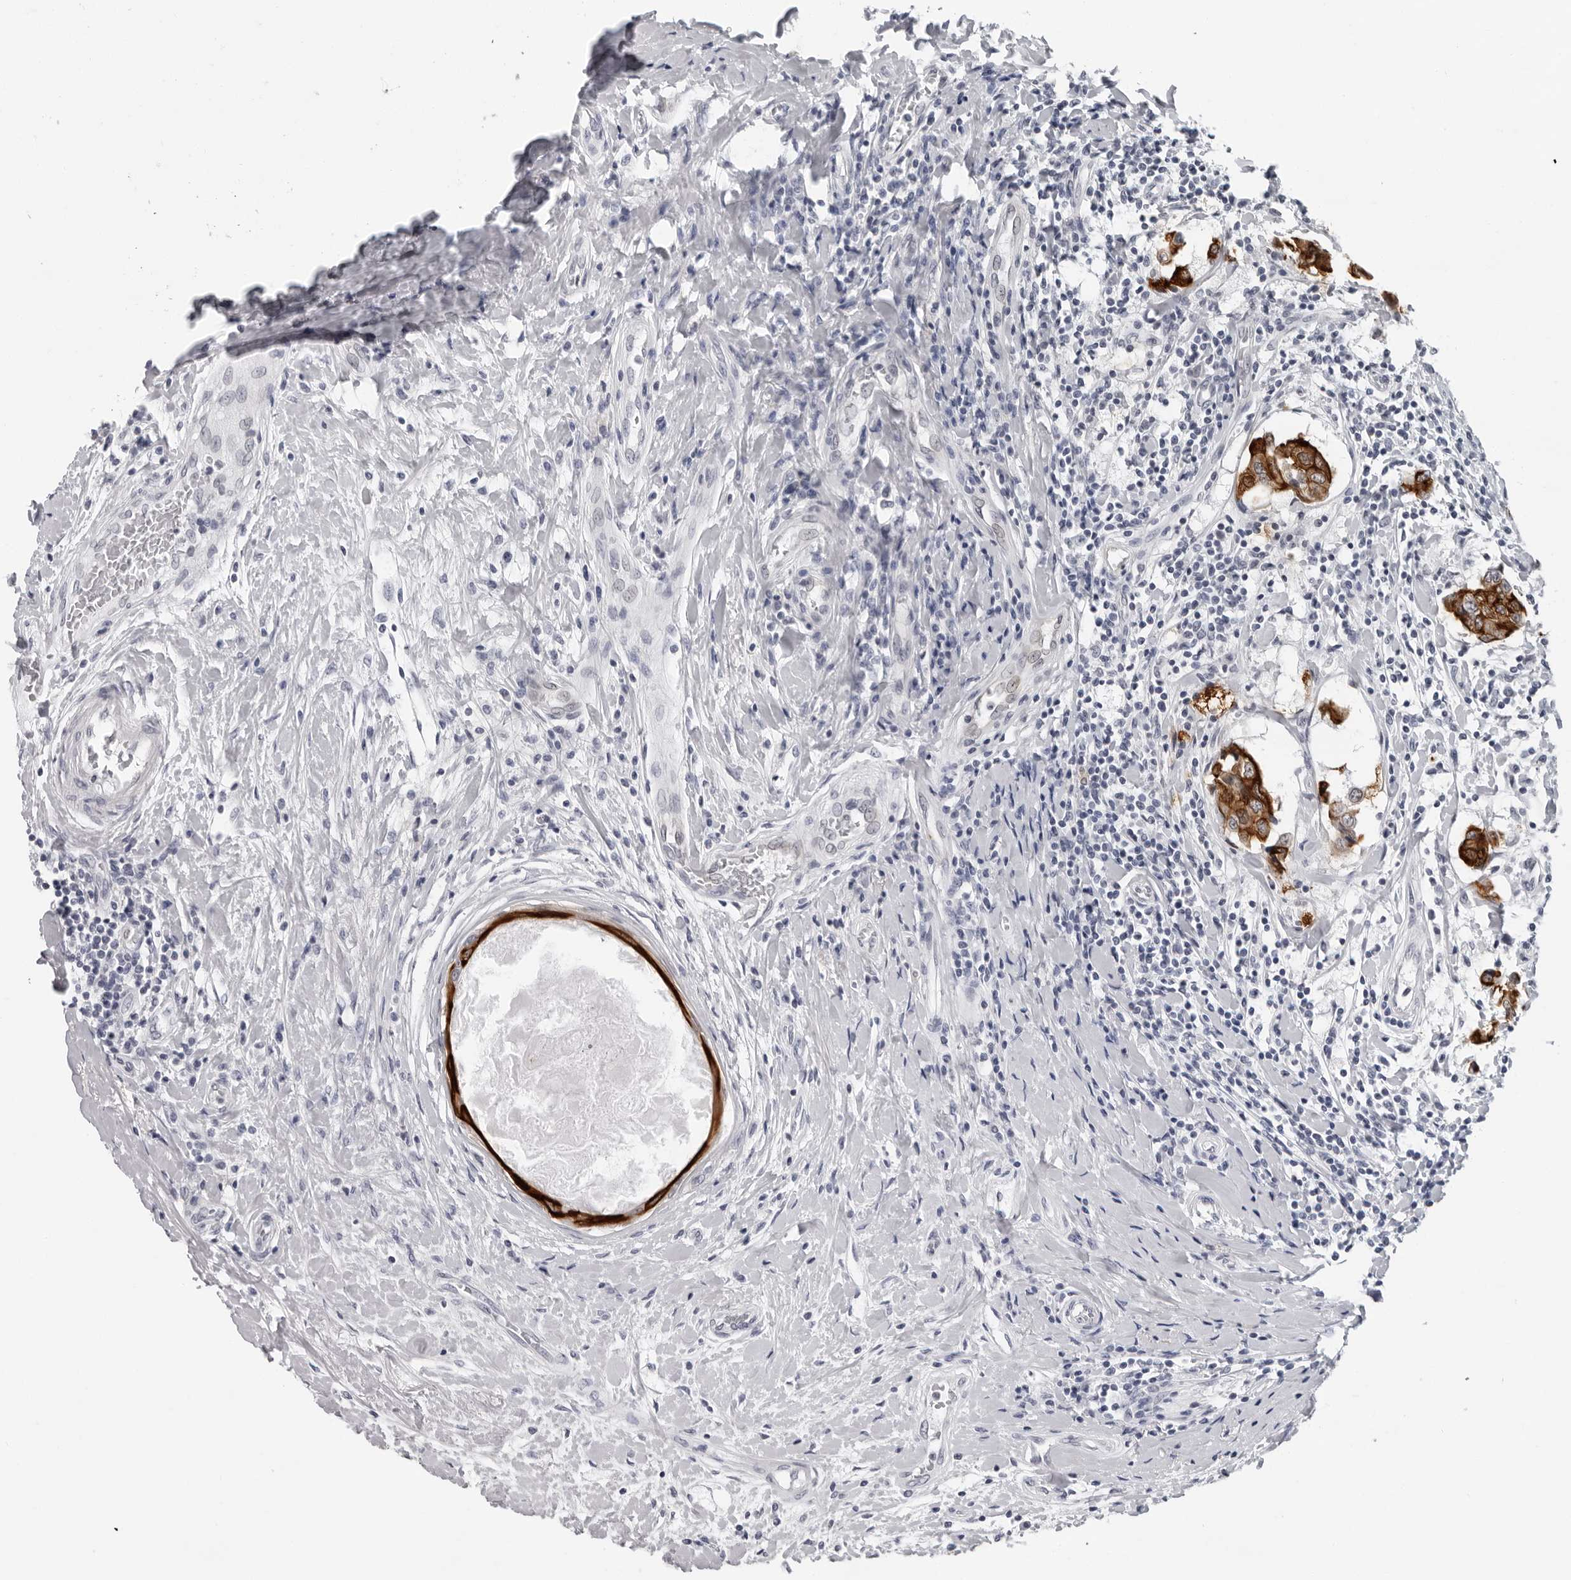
{"staining": {"intensity": "strong", "quantity": ">75%", "location": "cytoplasmic/membranous"}, "tissue": "breast cancer", "cell_type": "Tumor cells", "image_type": "cancer", "snomed": [{"axis": "morphology", "description": "Duct carcinoma"}, {"axis": "topography", "description": "Breast"}], "caption": "Immunohistochemistry (IHC) (DAB (3,3'-diaminobenzidine)) staining of breast cancer shows strong cytoplasmic/membranous protein positivity in approximately >75% of tumor cells.", "gene": "CCDC28B", "patient": {"sex": "female", "age": 27}}